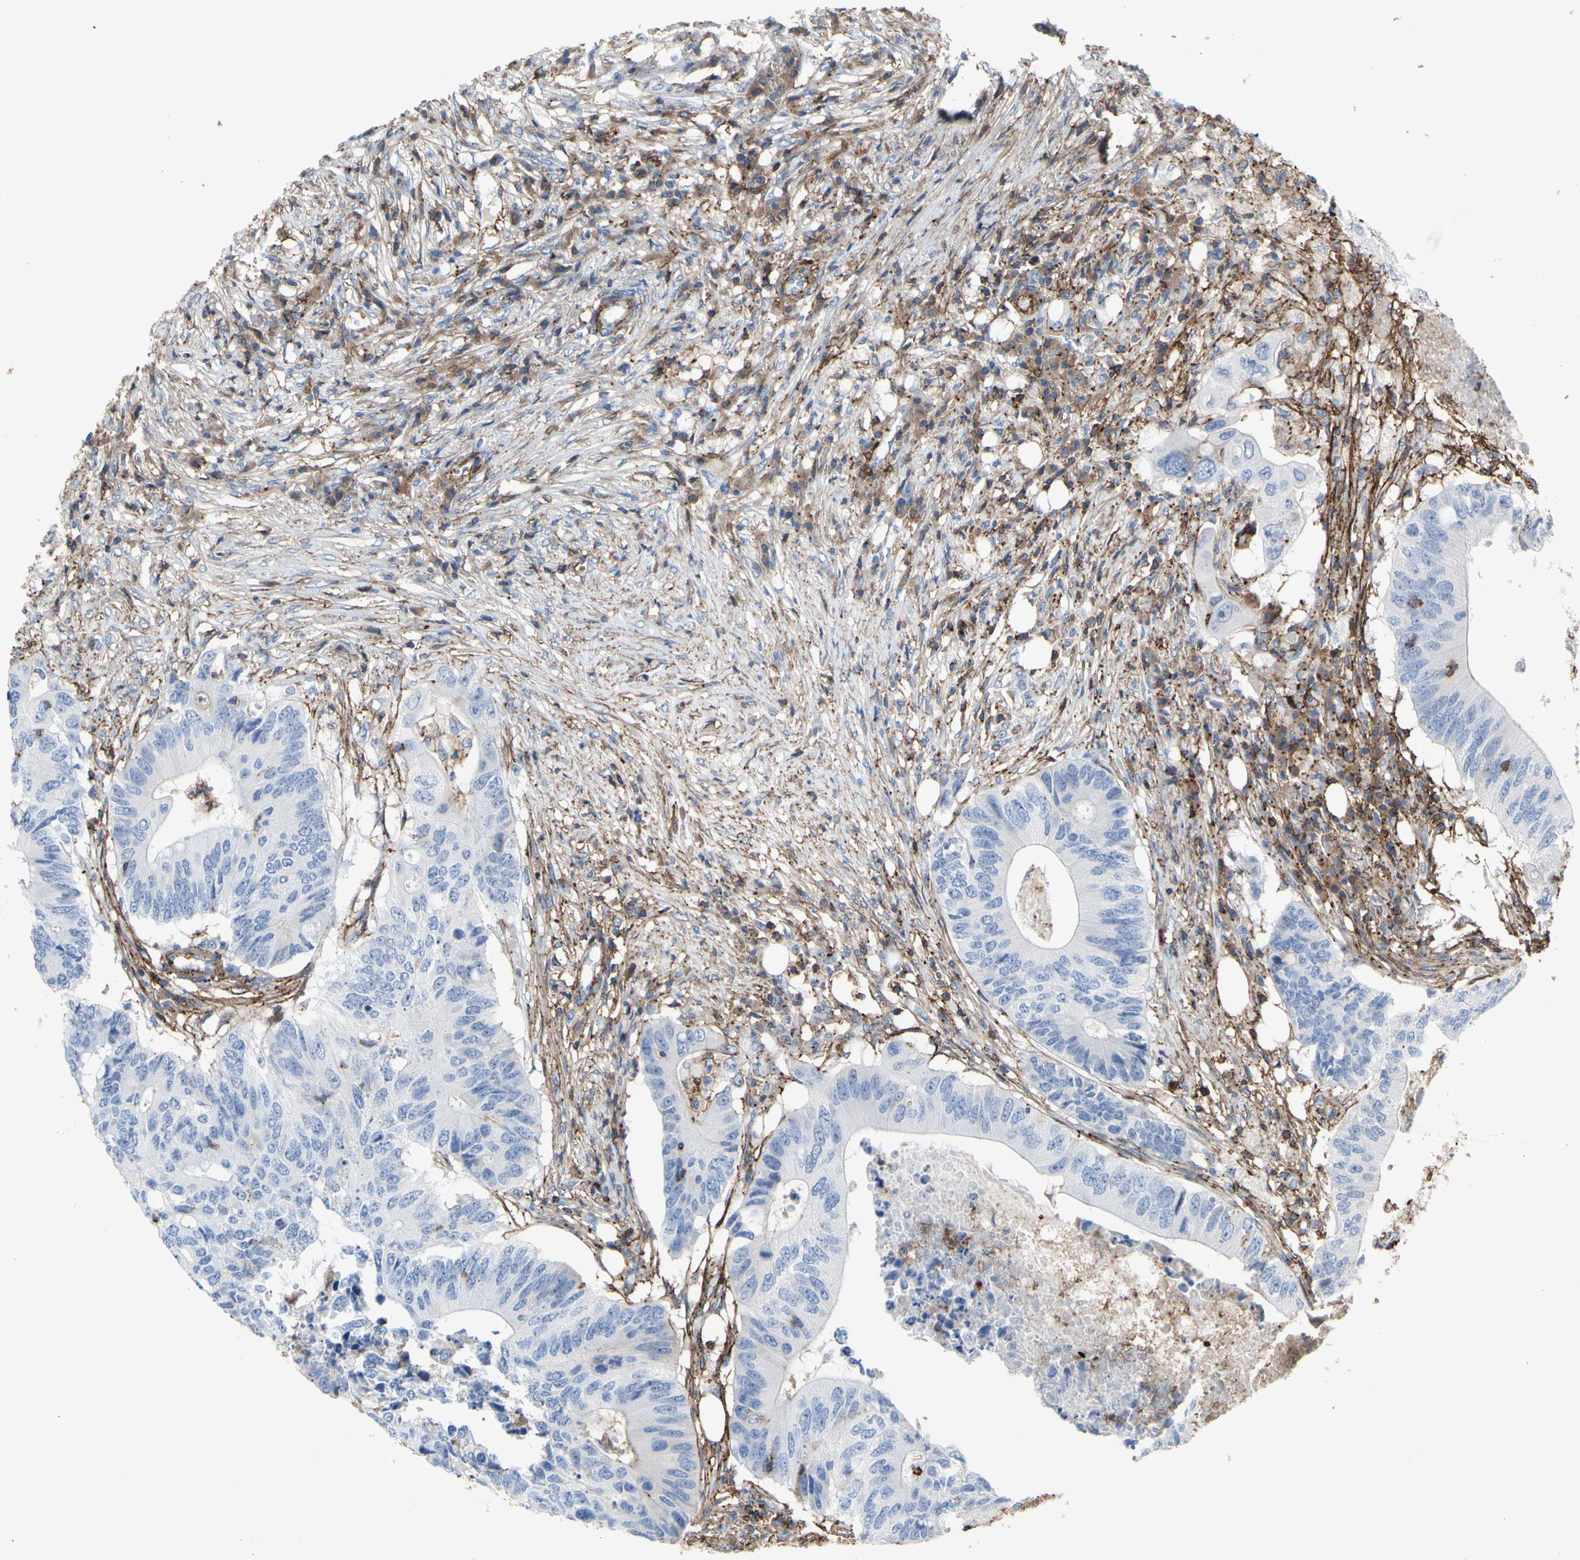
{"staining": {"intensity": "negative", "quantity": "none", "location": "none"}, "tissue": "colorectal cancer", "cell_type": "Tumor cells", "image_type": "cancer", "snomed": [{"axis": "morphology", "description": "Adenocarcinoma, NOS"}, {"axis": "topography", "description": "Colon"}], "caption": "A histopathology image of human colorectal adenocarcinoma is negative for staining in tumor cells.", "gene": "ANXA6", "patient": {"sex": "male", "age": 71}}